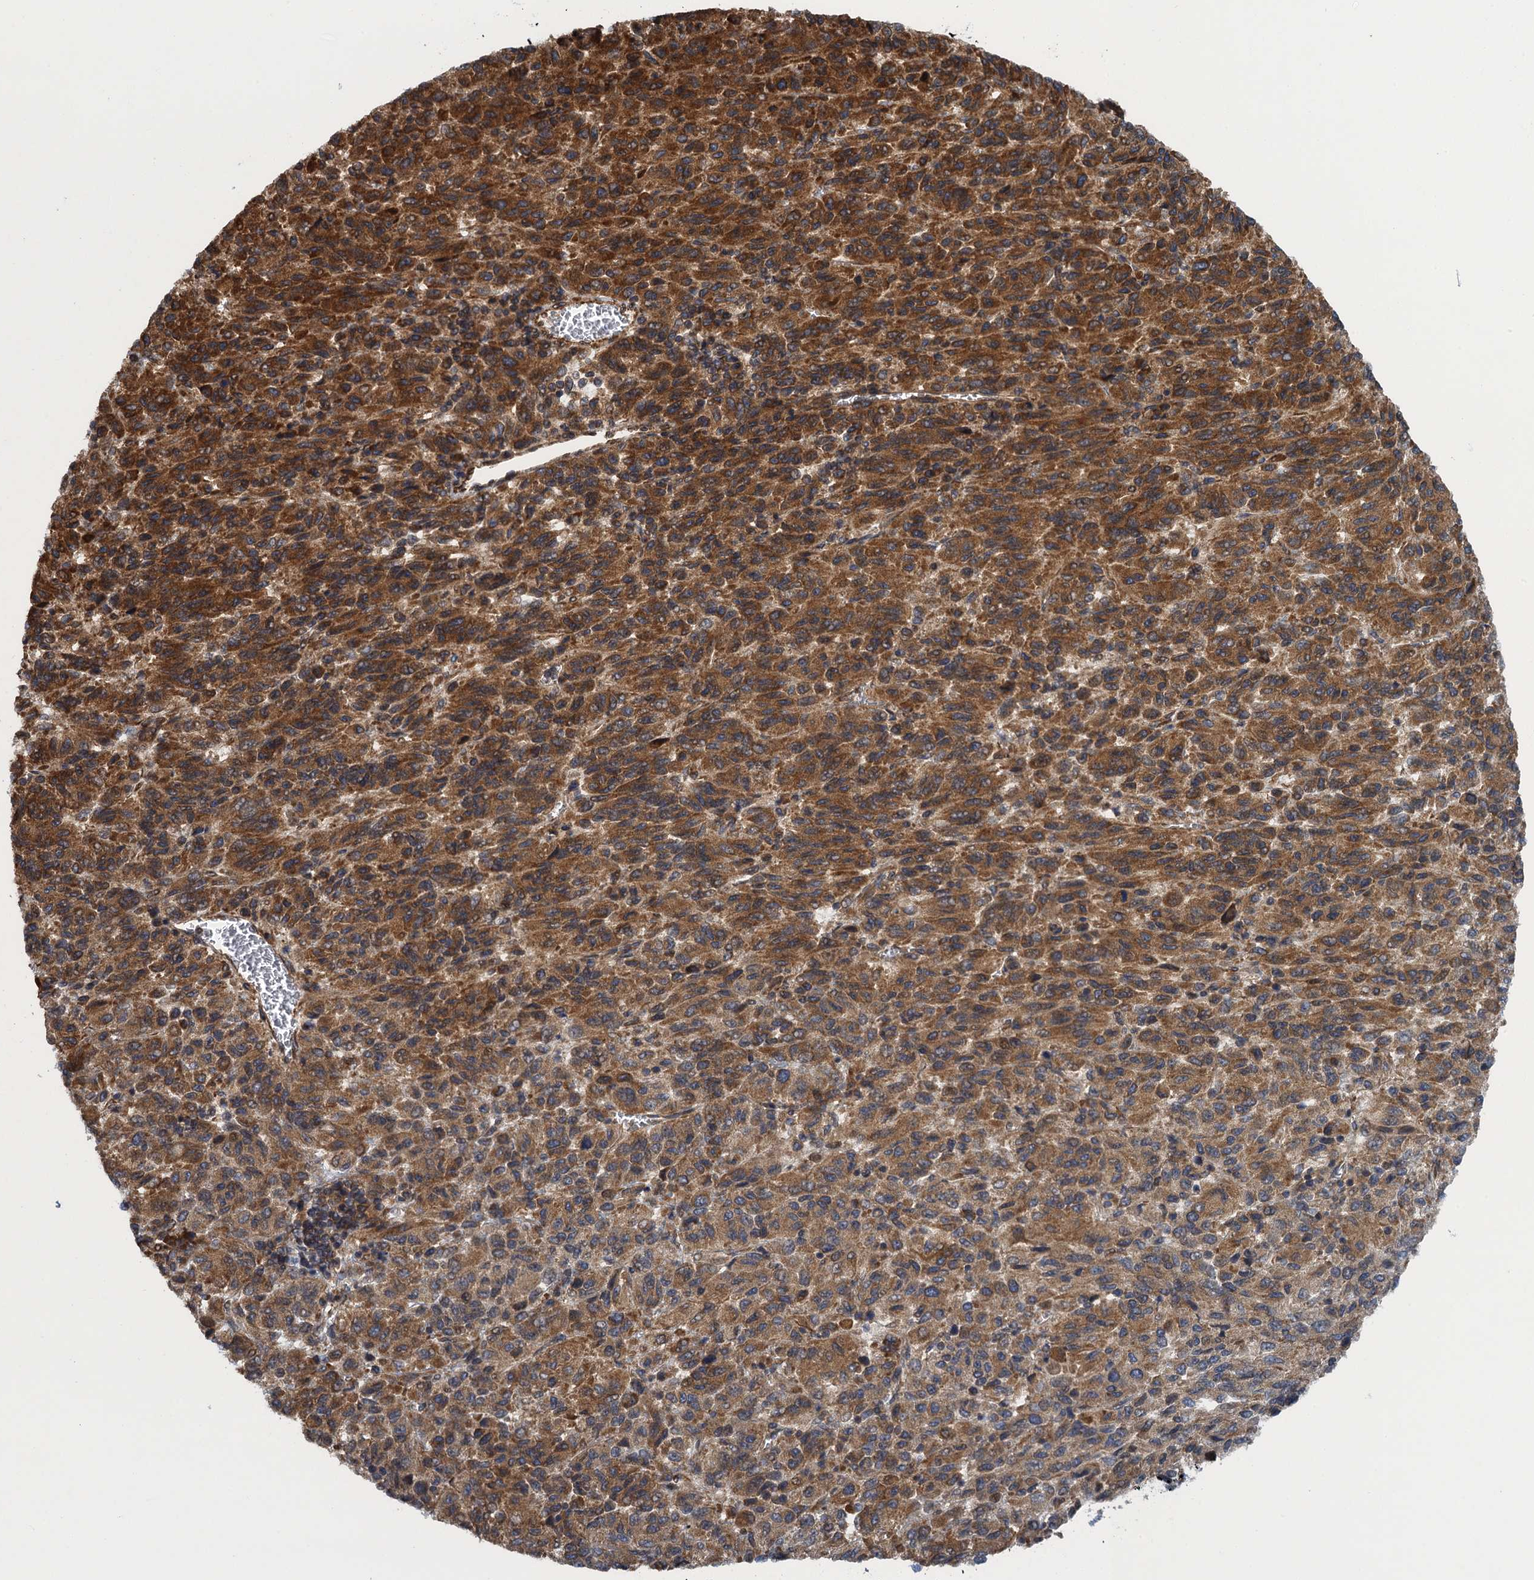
{"staining": {"intensity": "strong", "quantity": "25%-75%", "location": "cytoplasmic/membranous"}, "tissue": "melanoma", "cell_type": "Tumor cells", "image_type": "cancer", "snomed": [{"axis": "morphology", "description": "Malignant melanoma, Metastatic site"}, {"axis": "topography", "description": "Lung"}], "caption": "Immunohistochemical staining of human melanoma displays high levels of strong cytoplasmic/membranous staining in about 25%-75% of tumor cells.", "gene": "MDM1", "patient": {"sex": "male", "age": 64}}